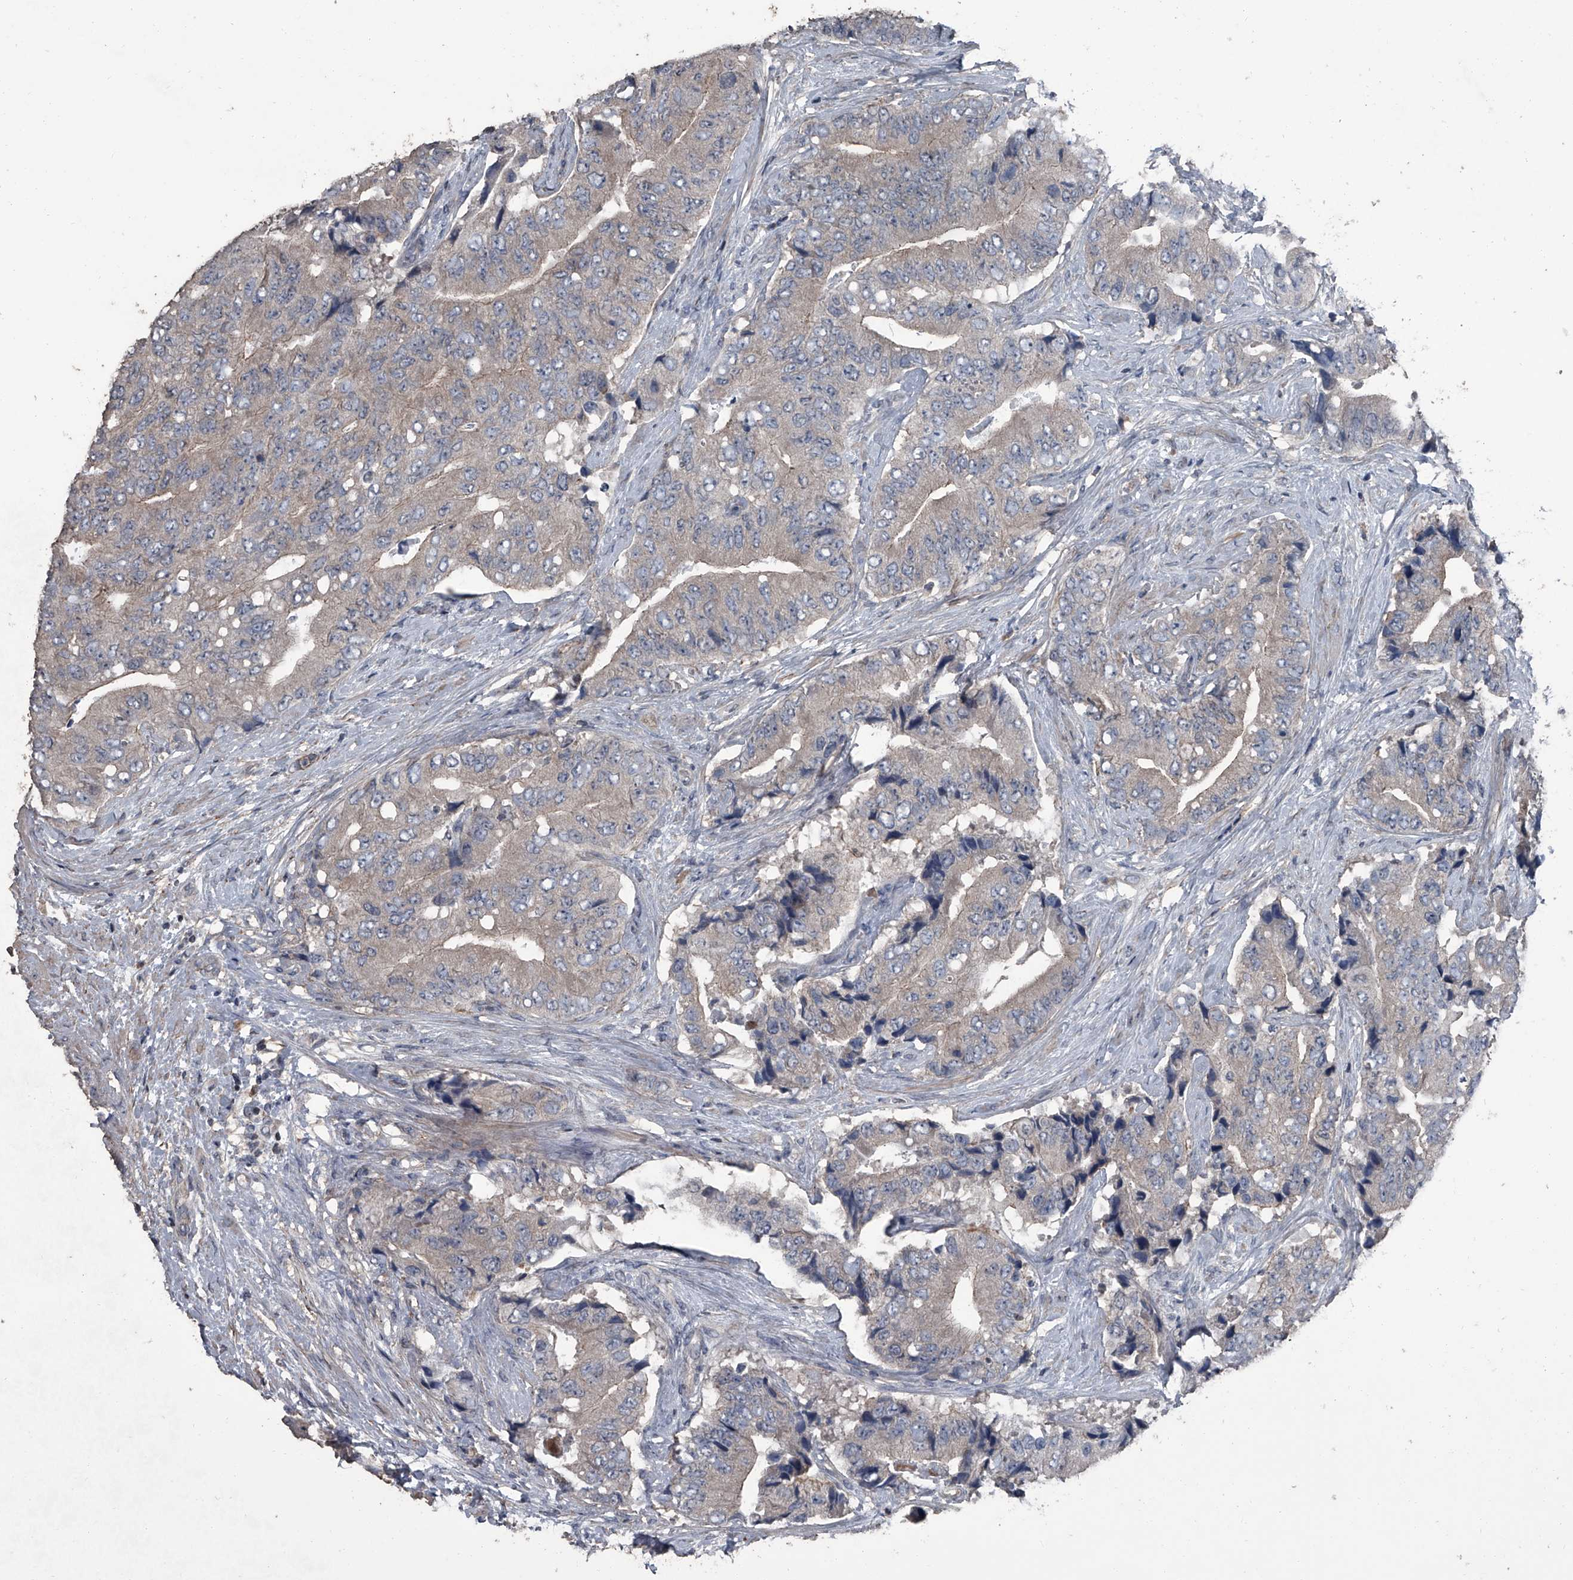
{"staining": {"intensity": "weak", "quantity": "<25%", "location": "cytoplasmic/membranous"}, "tissue": "prostate cancer", "cell_type": "Tumor cells", "image_type": "cancer", "snomed": [{"axis": "morphology", "description": "Adenocarcinoma, High grade"}, {"axis": "topography", "description": "Prostate"}], "caption": "There is no significant expression in tumor cells of prostate adenocarcinoma (high-grade).", "gene": "OARD1", "patient": {"sex": "male", "age": 70}}